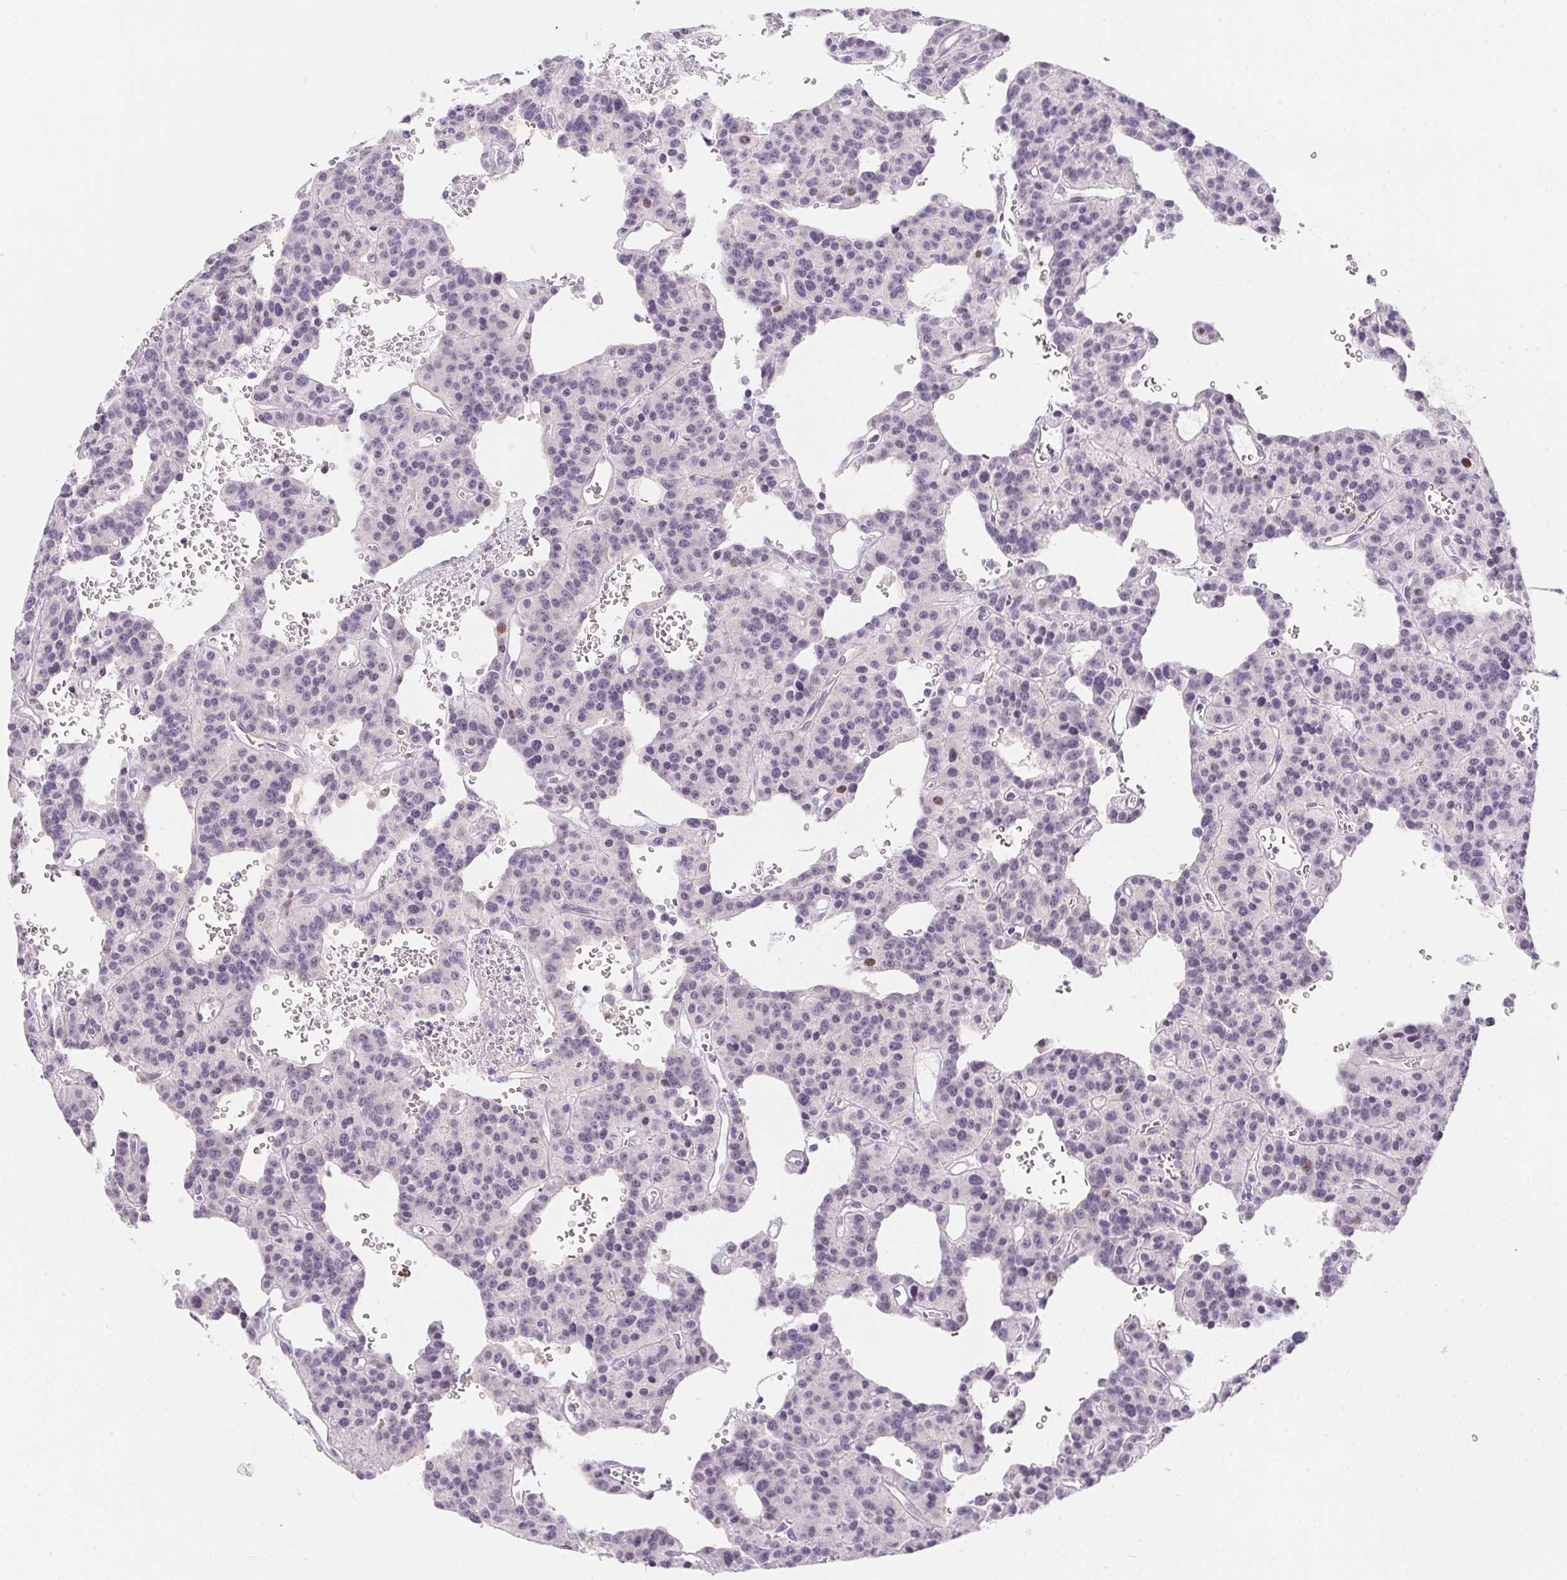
{"staining": {"intensity": "negative", "quantity": "none", "location": "none"}, "tissue": "carcinoid", "cell_type": "Tumor cells", "image_type": "cancer", "snomed": [{"axis": "morphology", "description": "Carcinoid, malignant, NOS"}, {"axis": "topography", "description": "Lung"}], "caption": "Histopathology image shows no protein staining in tumor cells of carcinoid (malignant) tissue.", "gene": "HELLS", "patient": {"sex": "female", "age": 71}}